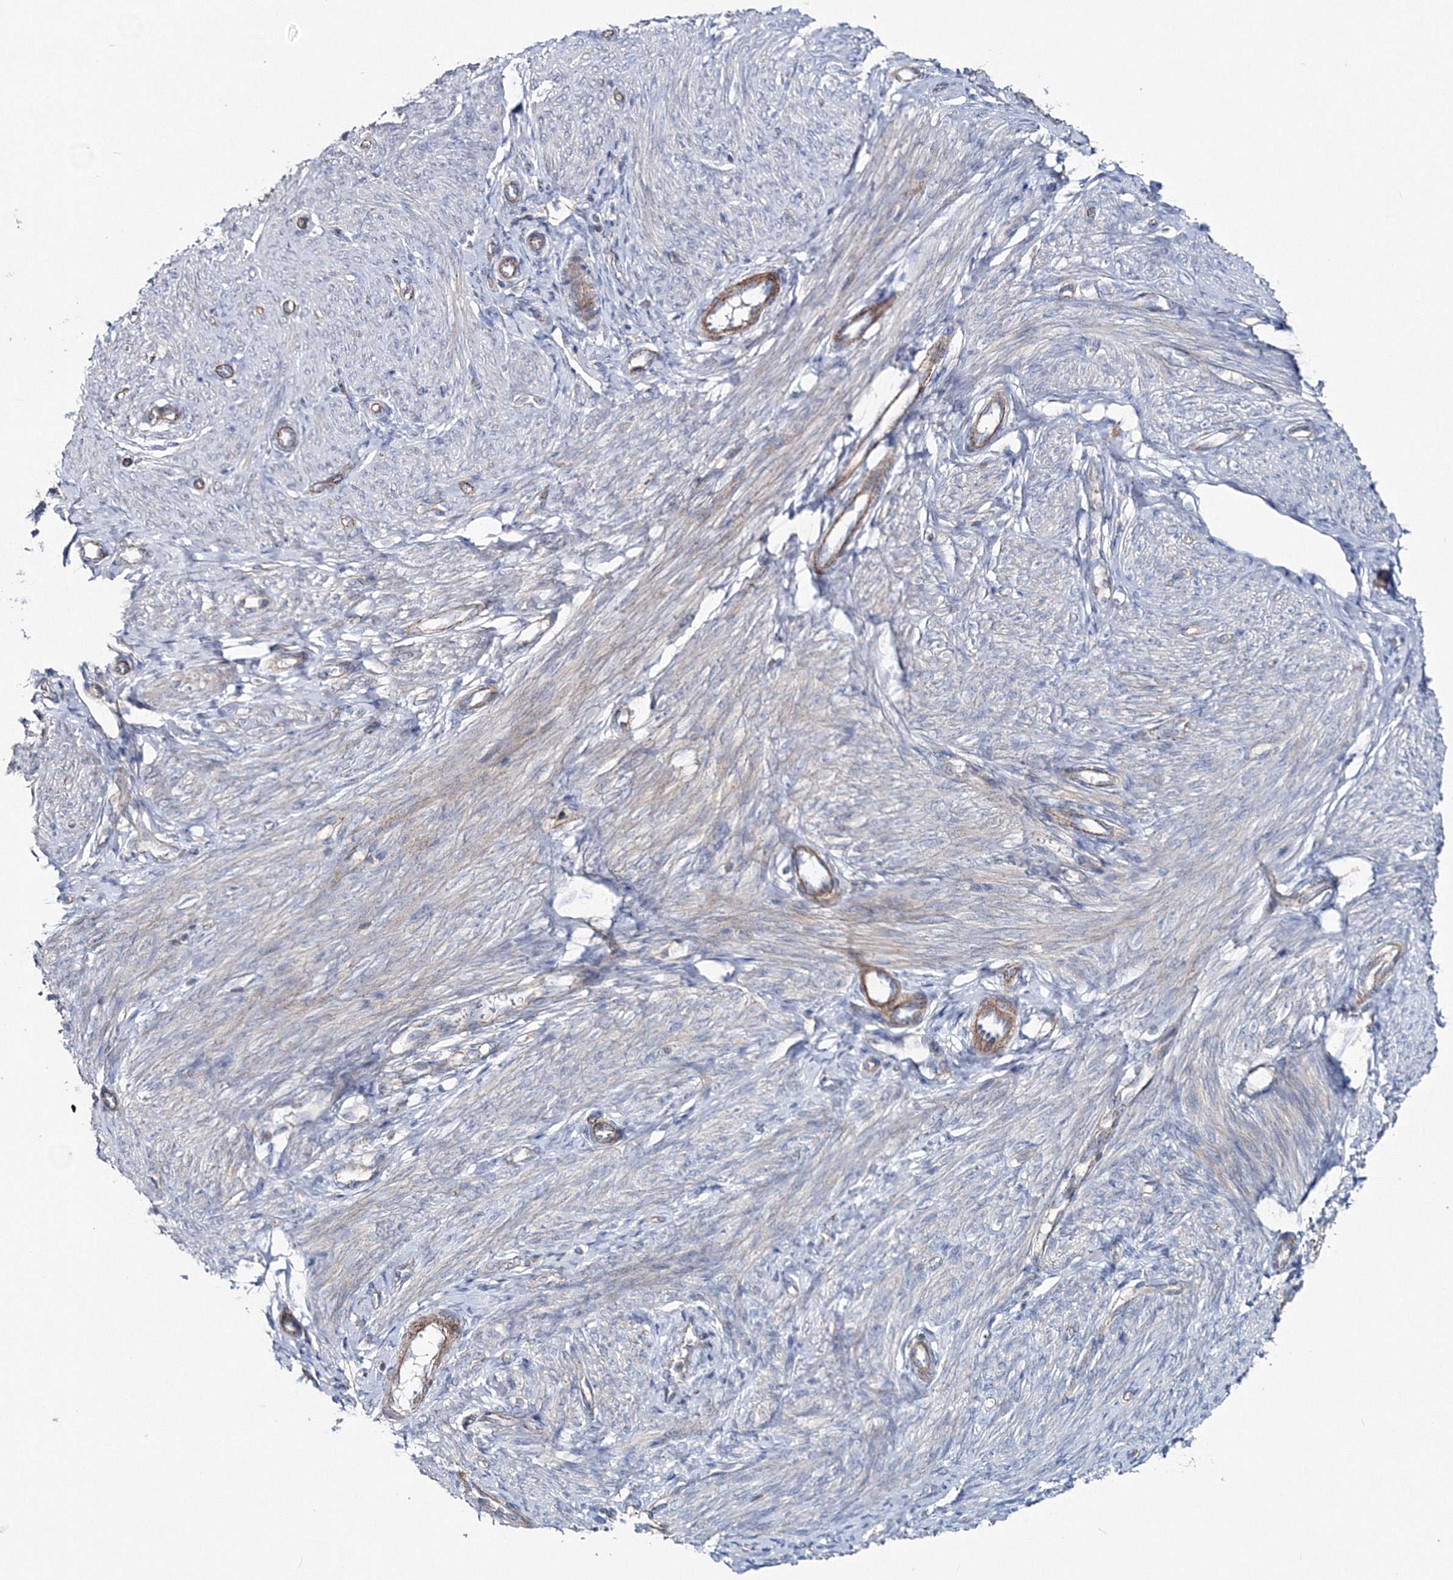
{"staining": {"intensity": "negative", "quantity": "none", "location": "none"}, "tissue": "endometrium", "cell_type": "Cells in endometrial stroma", "image_type": "normal", "snomed": [{"axis": "morphology", "description": "Normal tissue, NOS"}, {"axis": "topography", "description": "Endometrium"}], "caption": "Endometrium stained for a protein using immunohistochemistry (IHC) displays no expression cells in endometrial stroma.", "gene": "GGA2", "patient": {"sex": "female", "age": 72}}